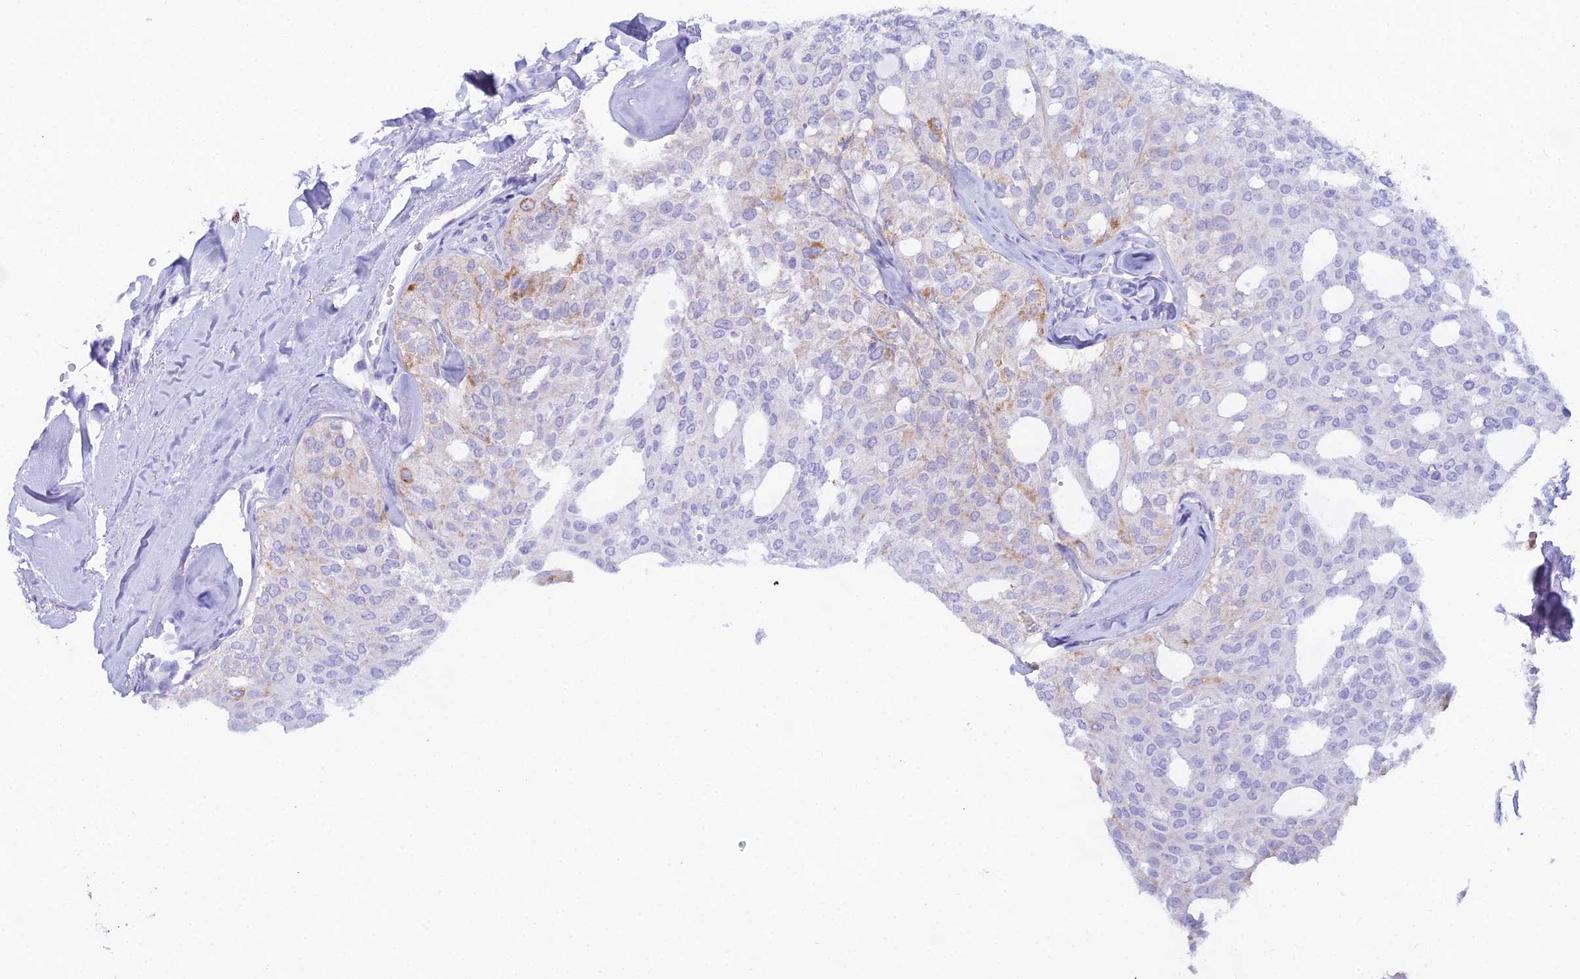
{"staining": {"intensity": "moderate", "quantity": "<25%", "location": "cytoplasmic/membranous"}, "tissue": "thyroid cancer", "cell_type": "Tumor cells", "image_type": "cancer", "snomed": [{"axis": "morphology", "description": "Follicular adenoma carcinoma, NOS"}, {"axis": "topography", "description": "Thyroid gland"}], "caption": "Human thyroid cancer stained with a protein marker demonstrates moderate staining in tumor cells.", "gene": "CGB2", "patient": {"sex": "male", "age": 75}}